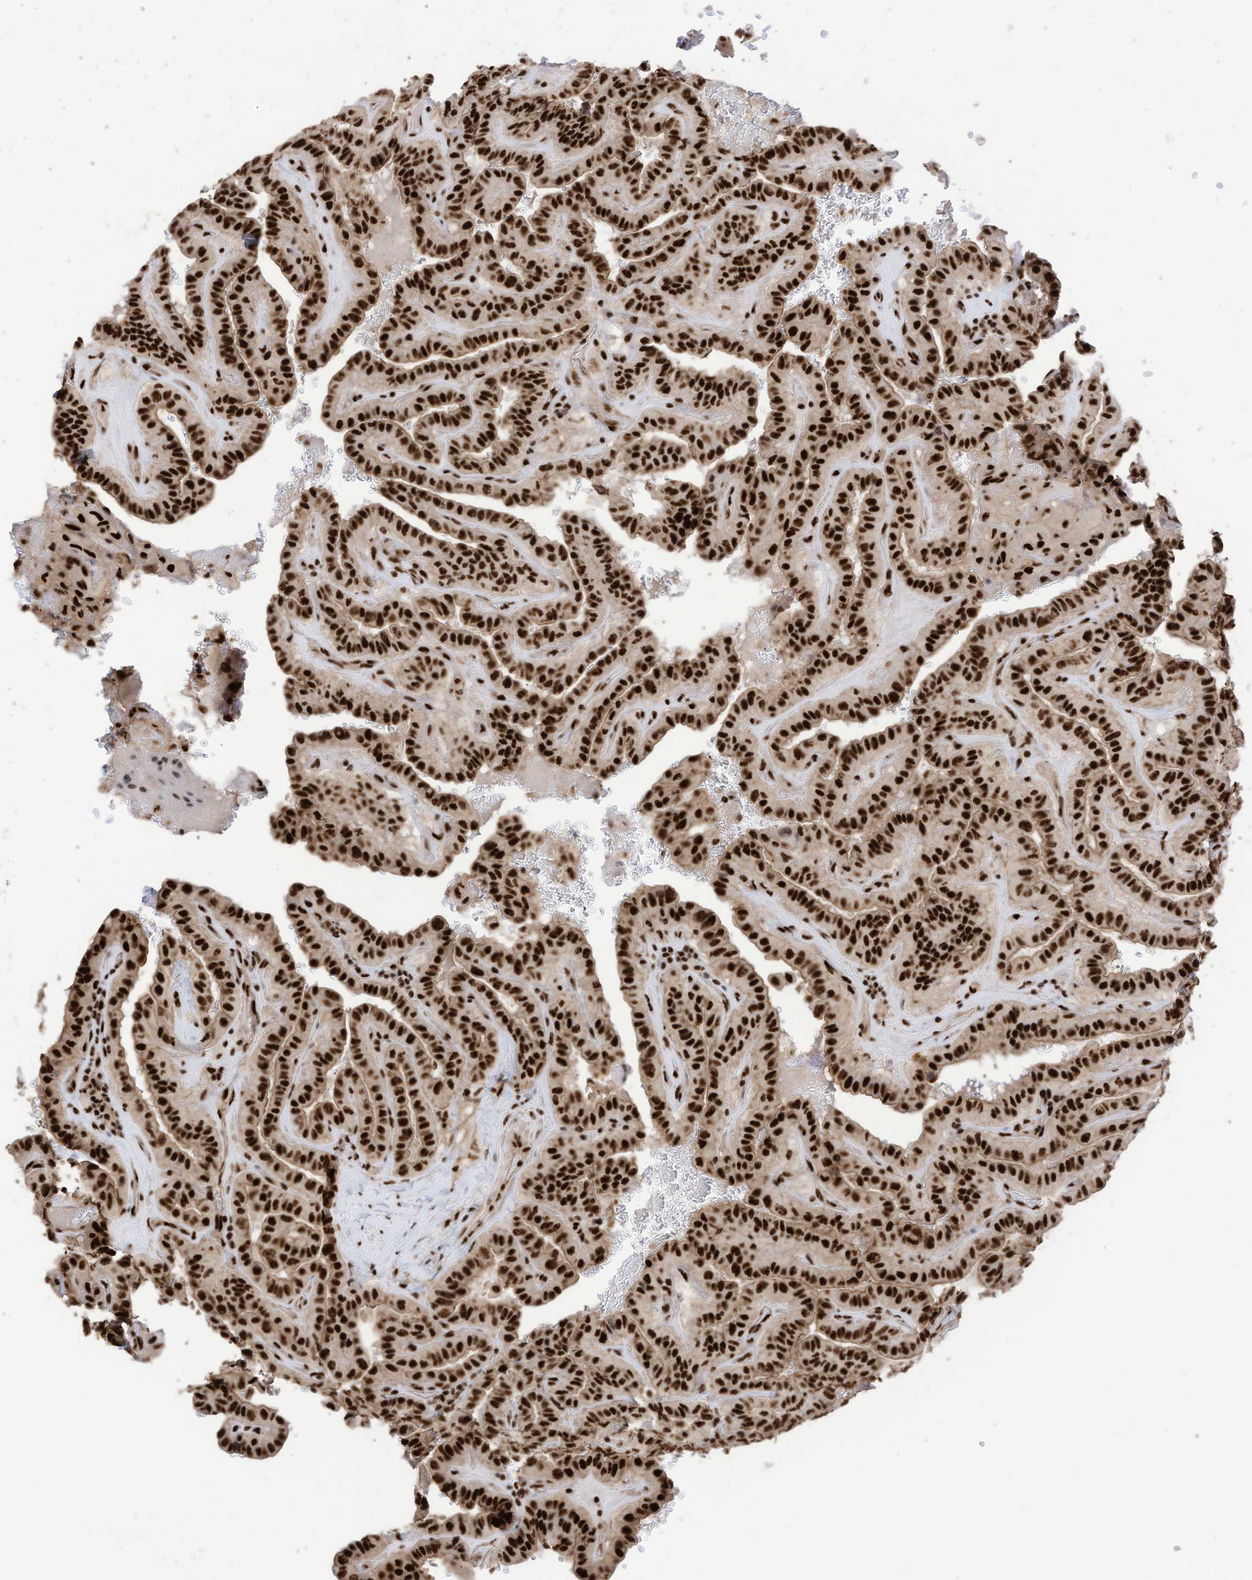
{"staining": {"intensity": "strong", "quantity": ">75%", "location": "nuclear"}, "tissue": "thyroid cancer", "cell_type": "Tumor cells", "image_type": "cancer", "snomed": [{"axis": "morphology", "description": "Papillary adenocarcinoma, NOS"}, {"axis": "topography", "description": "Thyroid gland"}], "caption": "Thyroid cancer tissue shows strong nuclear expression in about >75% of tumor cells, visualized by immunohistochemistry.", "gene": "SF3A3", "patient": {"sex": "male", "age": 77}}